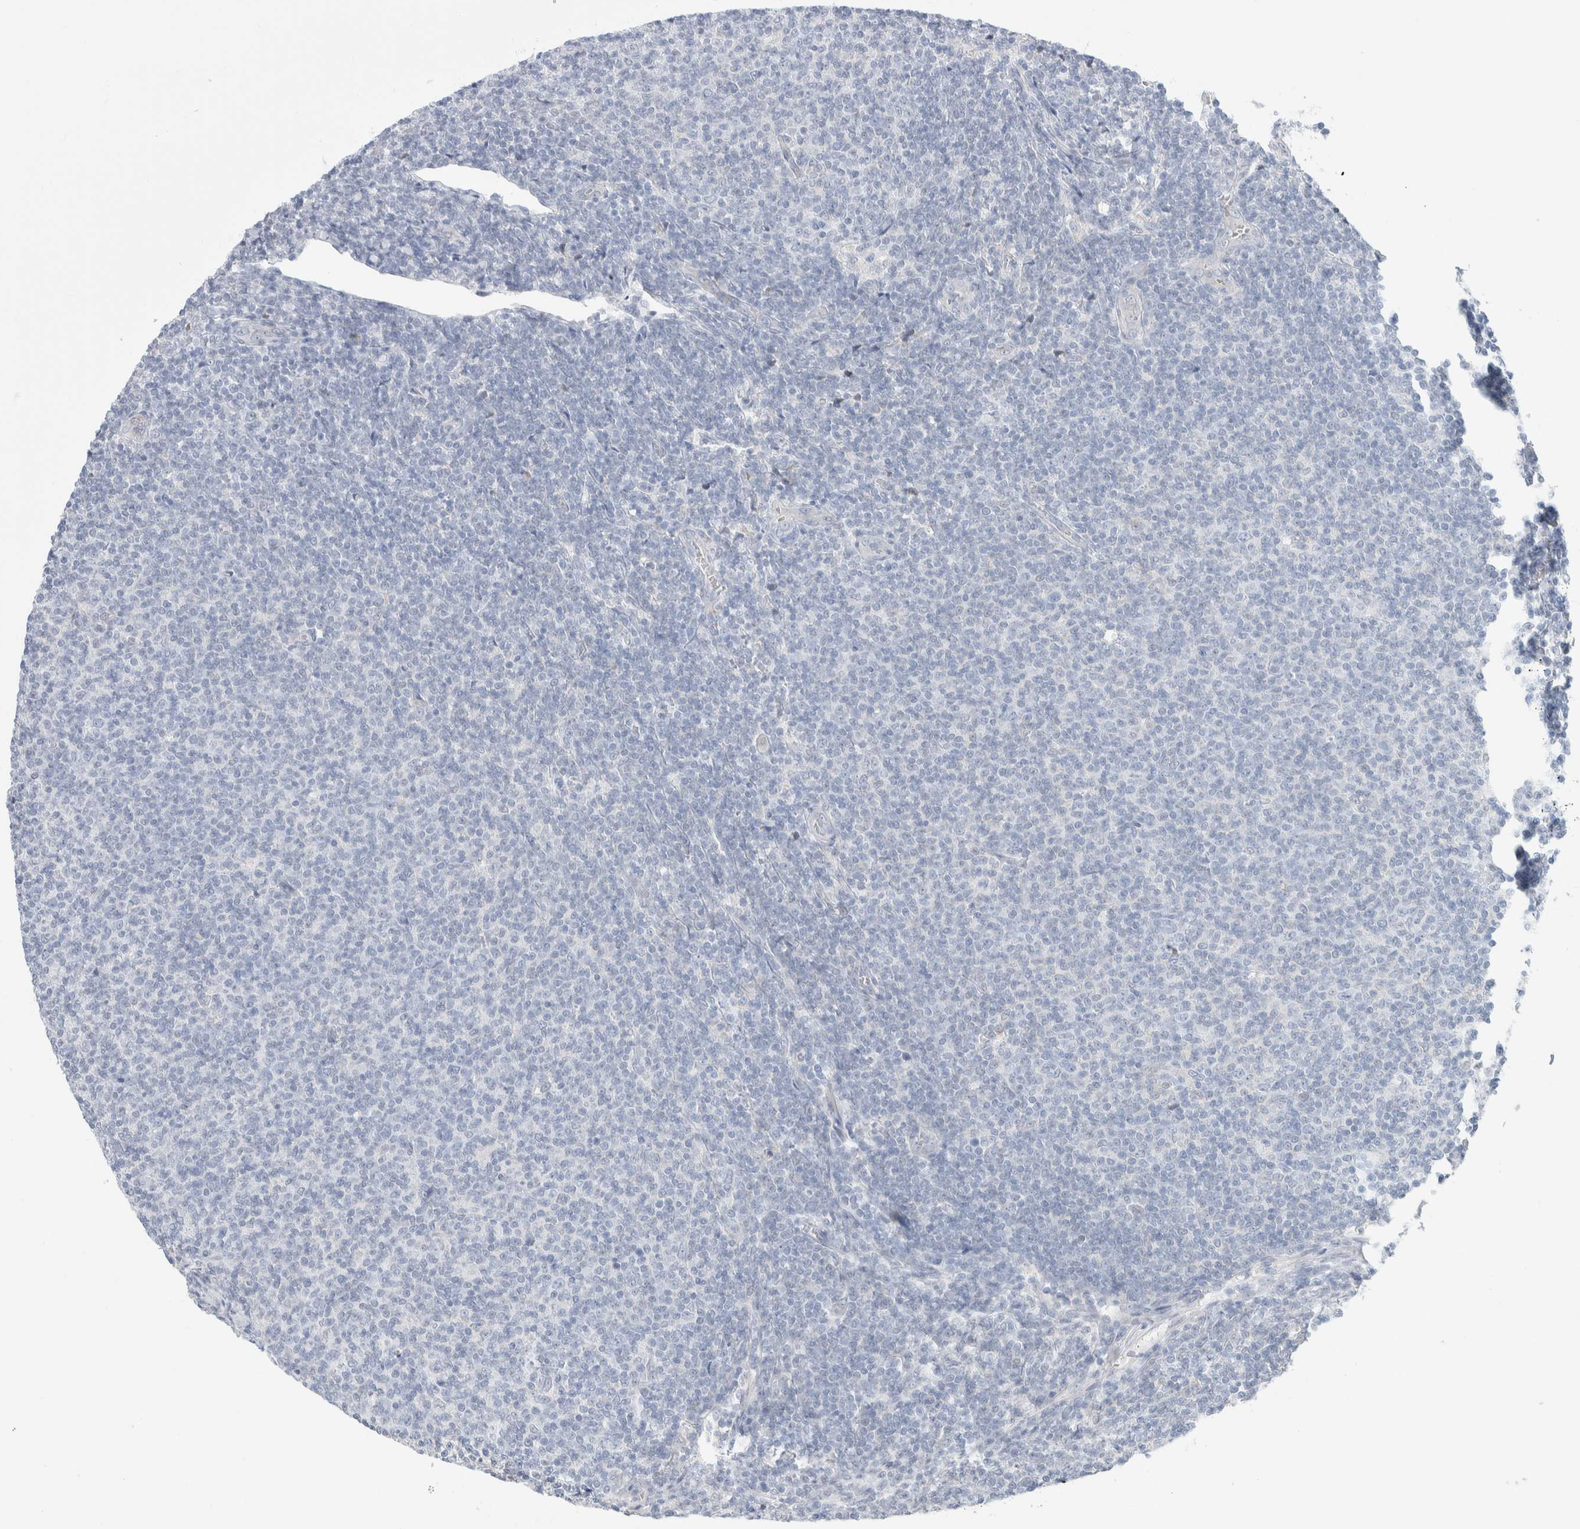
{"staining": {"intensity": "negative", "quantity": "none", "location": "none"}, "tissue": "lymphoma", "cell_type": "Tumor cells", "image_type": "cancer", "snomed": [{"axis": "morphology", "description": "Malignant lymphoma, non-Hodgkin's type, Low grade"}, {"axis": "topography", "description": "Lymph node"}], "caption": "Tumor cells show no significant protein expression in lymphoma.", "gene": "RUSF1", "patient": {"sex": "male", "age": 66}}